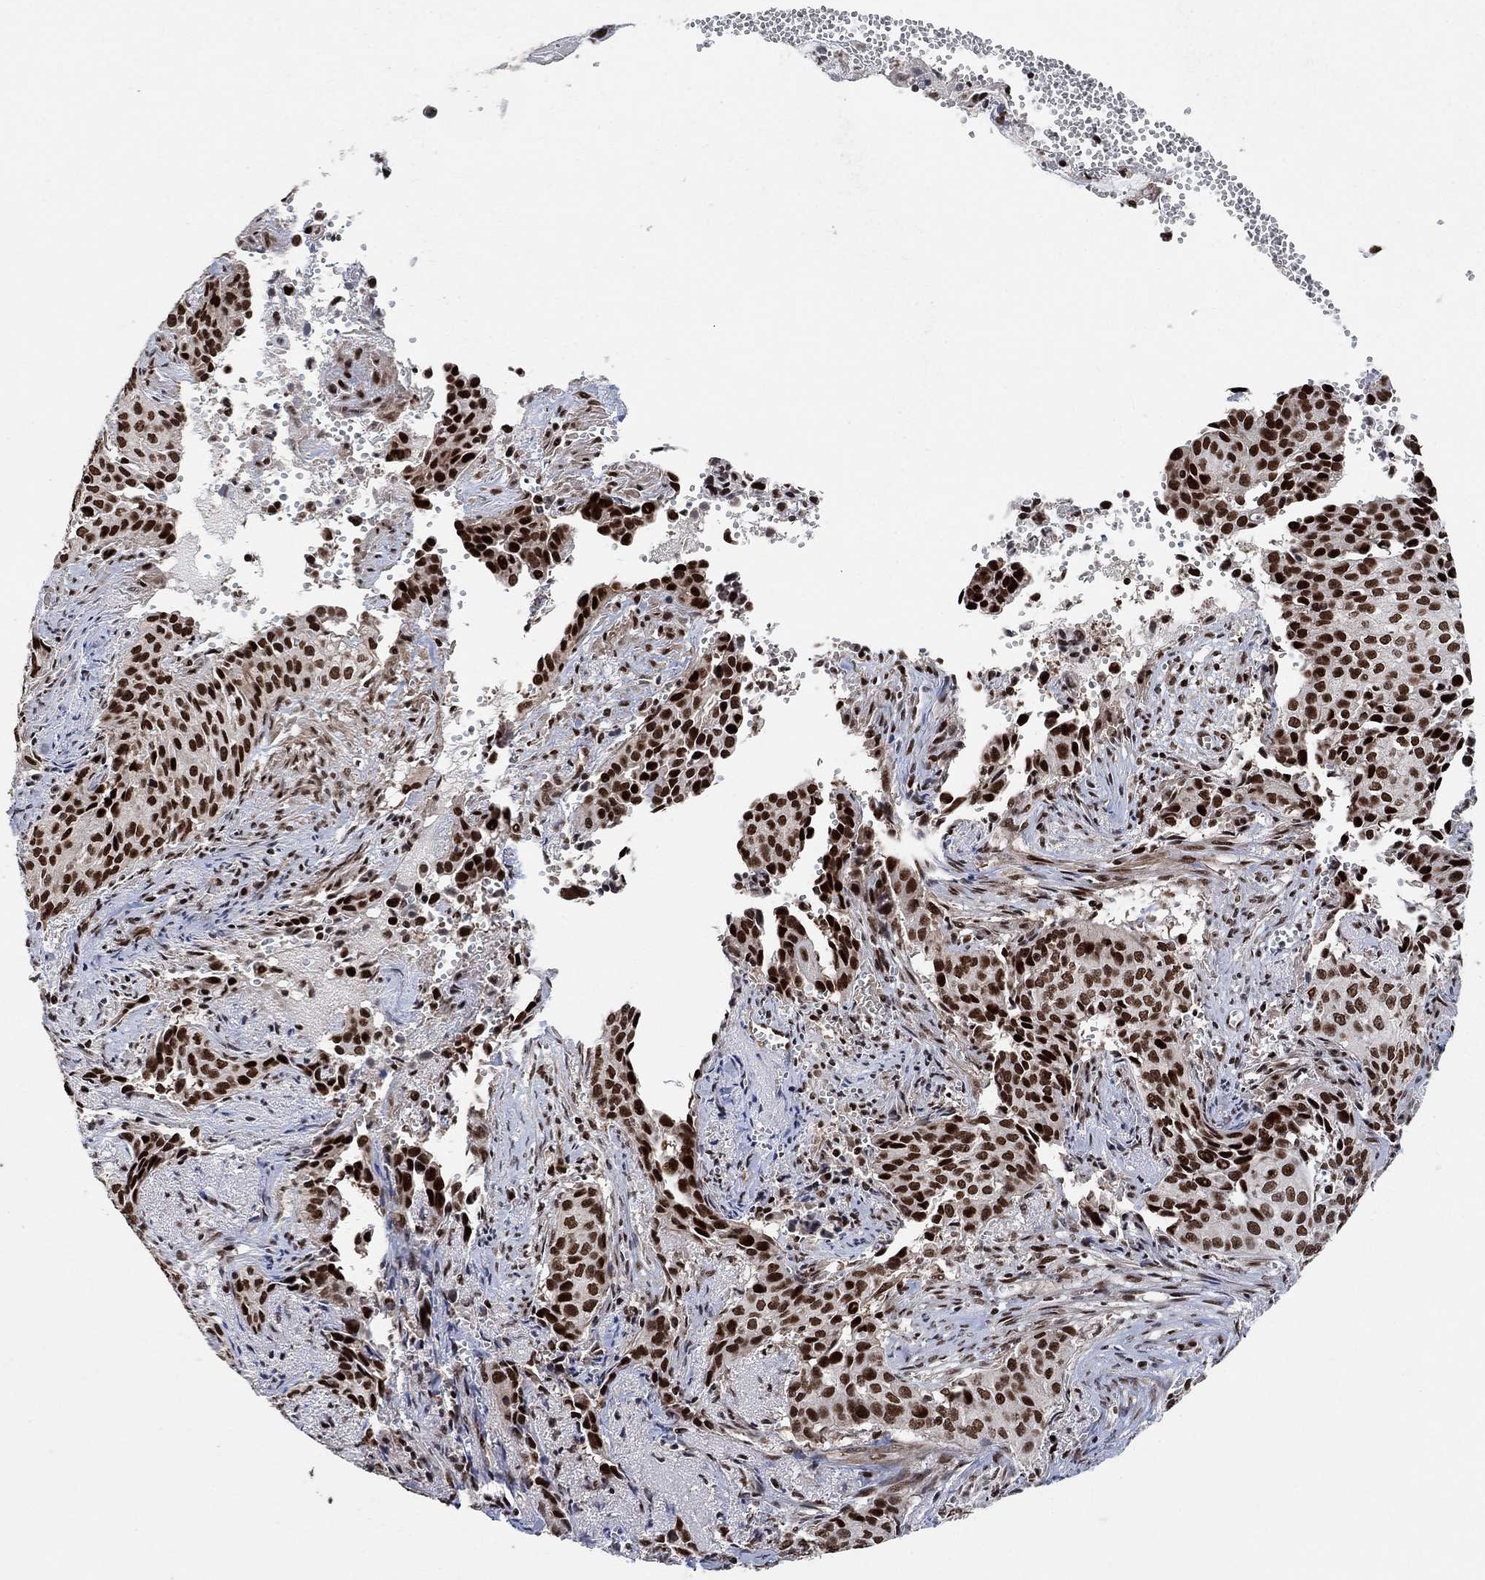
{"staining": {"intensity": "strong", "quantity": ">75%", "location": "cytoplasmic/membranous"}, "tissue": "cervical cancer", "cell_type": "Tumor cells", "image_type": "cancer", "snomed": [{"axis": "morphology", "description": "Squamous cell carcinoma, NOS"}, {"axis": "topography", "description": "Cervix"}], "caption": "This is a micrograph of immunohistochemistry staining of cervical squamous cell carcinoma, which shows strong staining in the cytoplasmic/membranous of tumor cells.", "gene": "E4F1", "patient": {"sex": "female", "age": 29}}